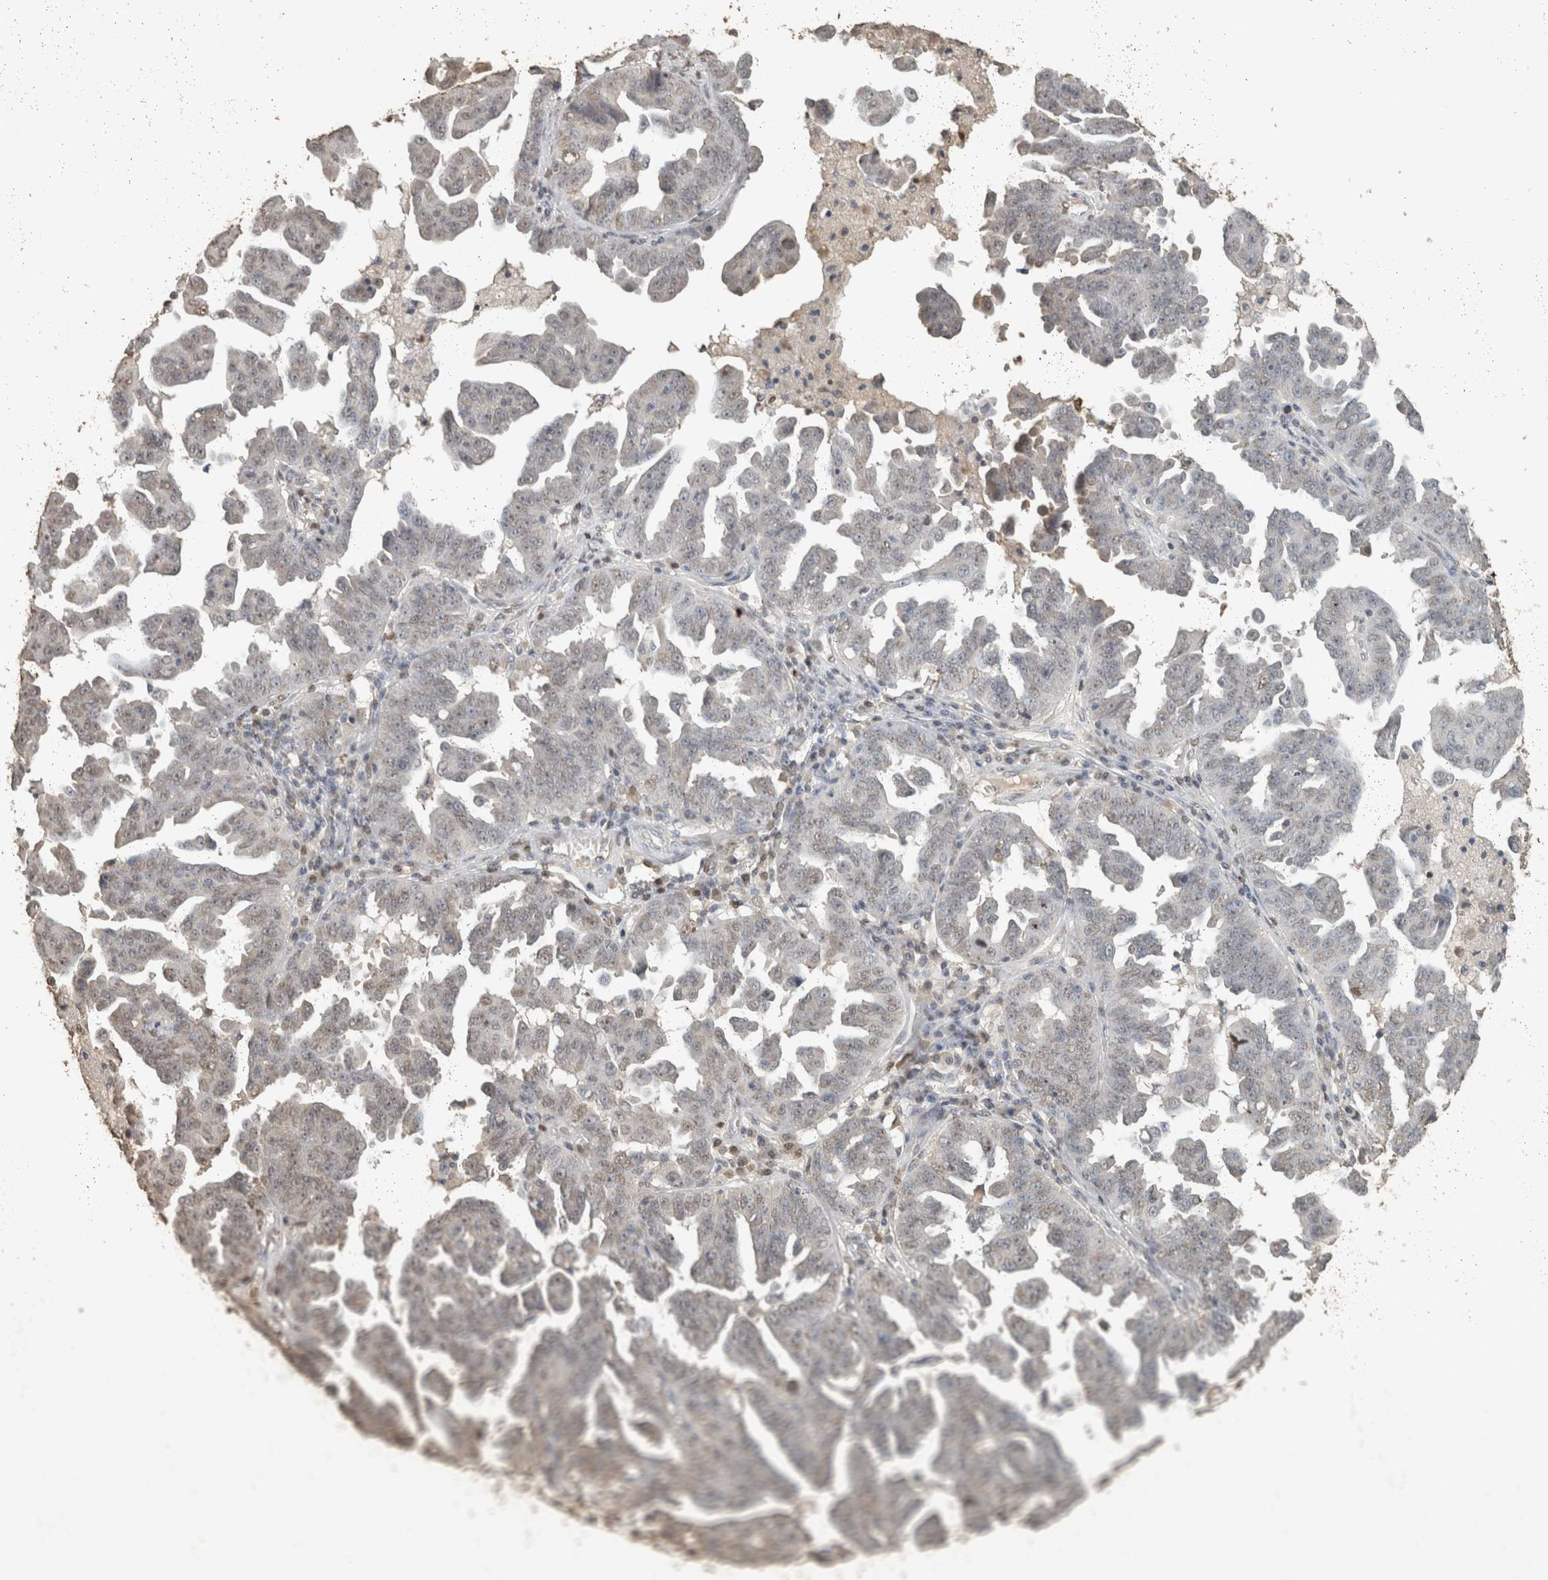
{"staining": {"intensity": "negative", "quantity": "none", "location": "none"}, "tissue": "ovarian cancer", "cell_type": "Tumor cells", "image_type": "cancer", "snomed": [{"axis": "morphology", "description": "Carcinoma, endometroid"}, {"axis": "topography", "description": "Ovary"}], "caption": "The immunohistochemistry photomicrograph has no significant staining in tumor cells of ovarian endometroid carcinoma tissue.", "gene": "HAND2", "patient": {"sex": "female", "age": 62}}